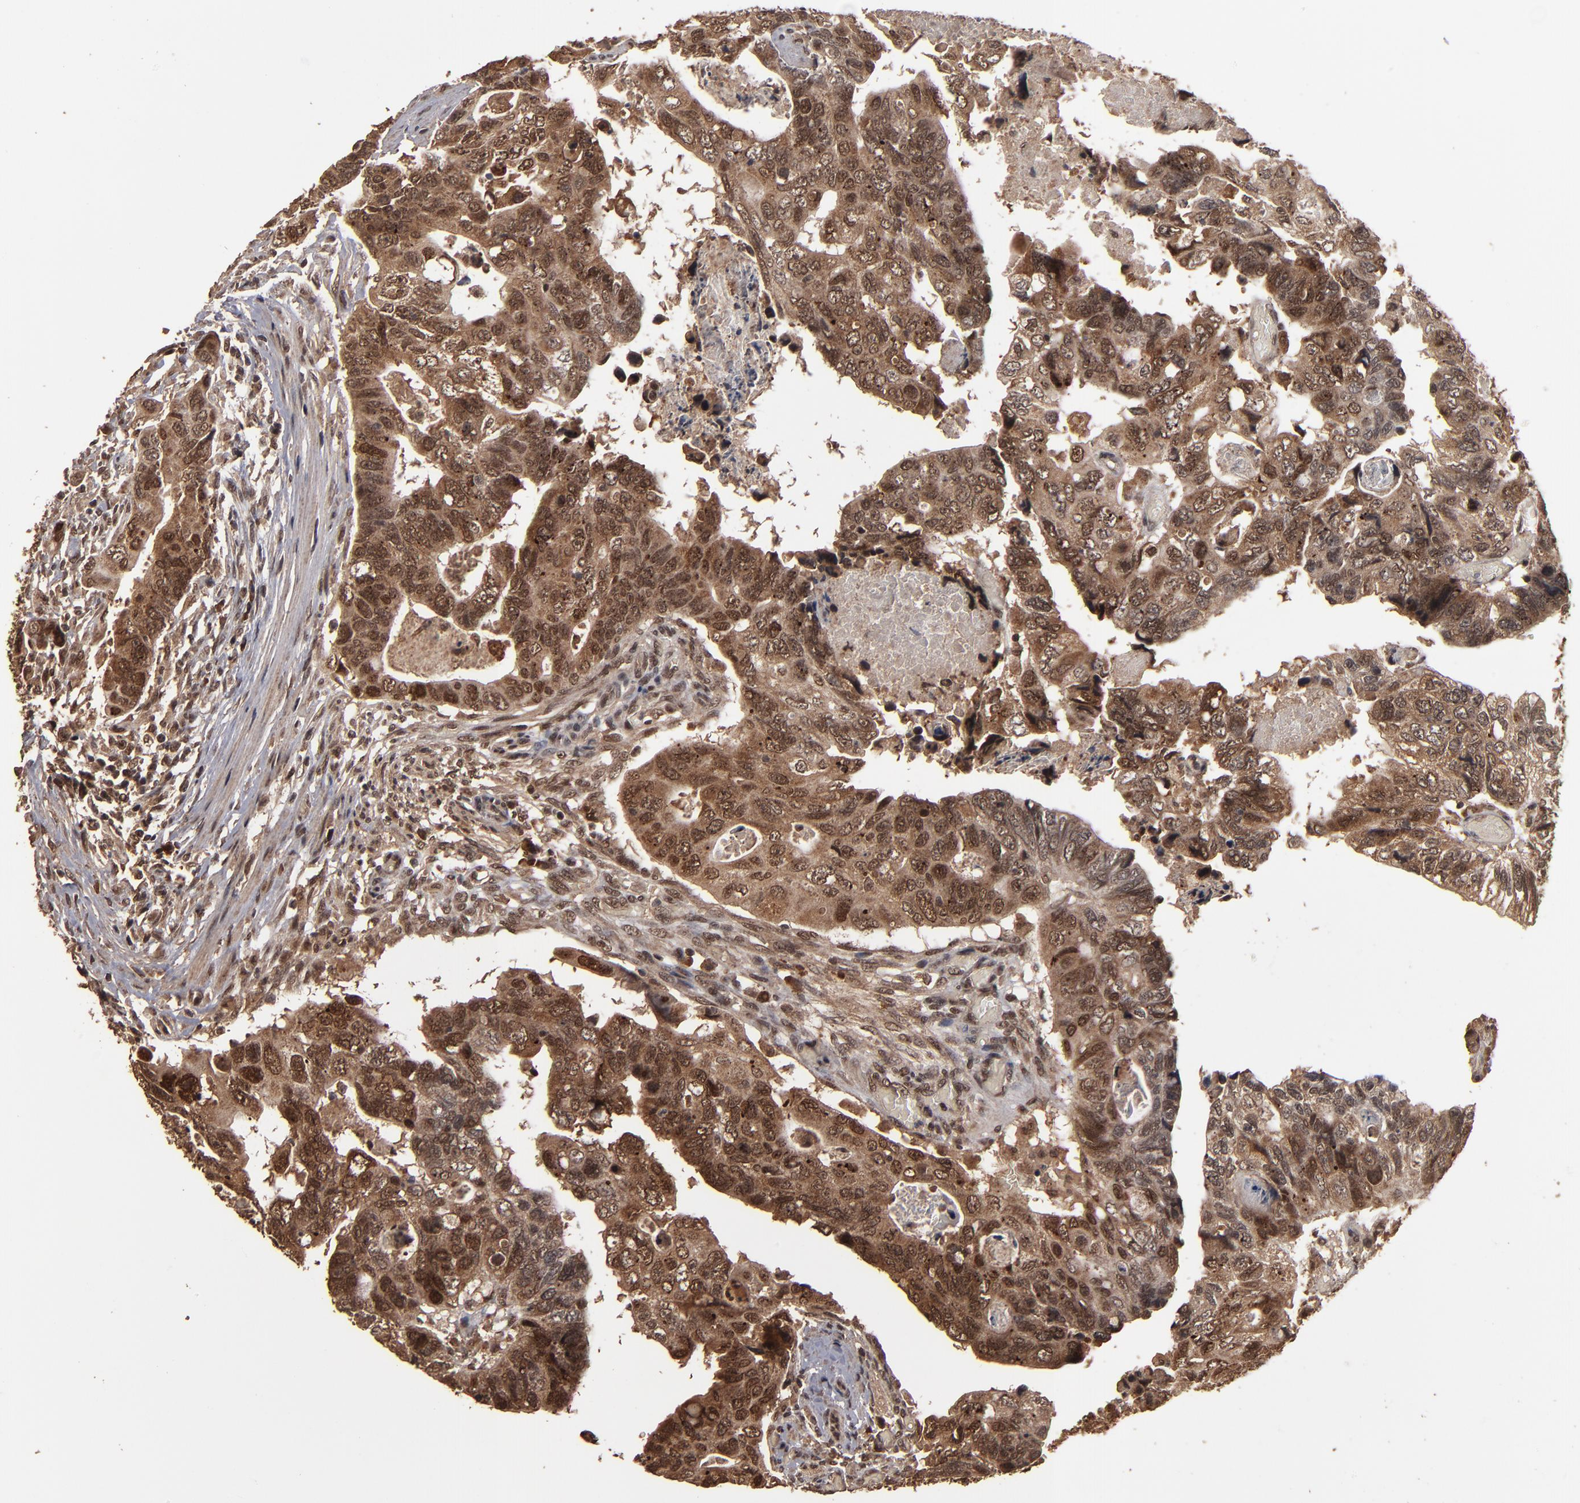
{"staining": {"intensity": "strong", "quantity": ">75%", "location": "cytoplasmic/membranous,nuclear"}, "tissue": "colorectal cancer", "cell_type": "Tumor cells", "image_type": "cancer", "snomed": [{"axis": "morphology", "description": "Adenocarcinoma, NOS"}, {"axis": "topography", "description": "Rectum"}], "caption": "This photomicrograph demonstrates IHC staining of human colorectal adenocarcinoma, with high strong cytoplasmic/membranous and nuclear expression in about >75% of tumor cells.", "gene": "NXF2B", "patient": {"sex": "male", "age": 53}}